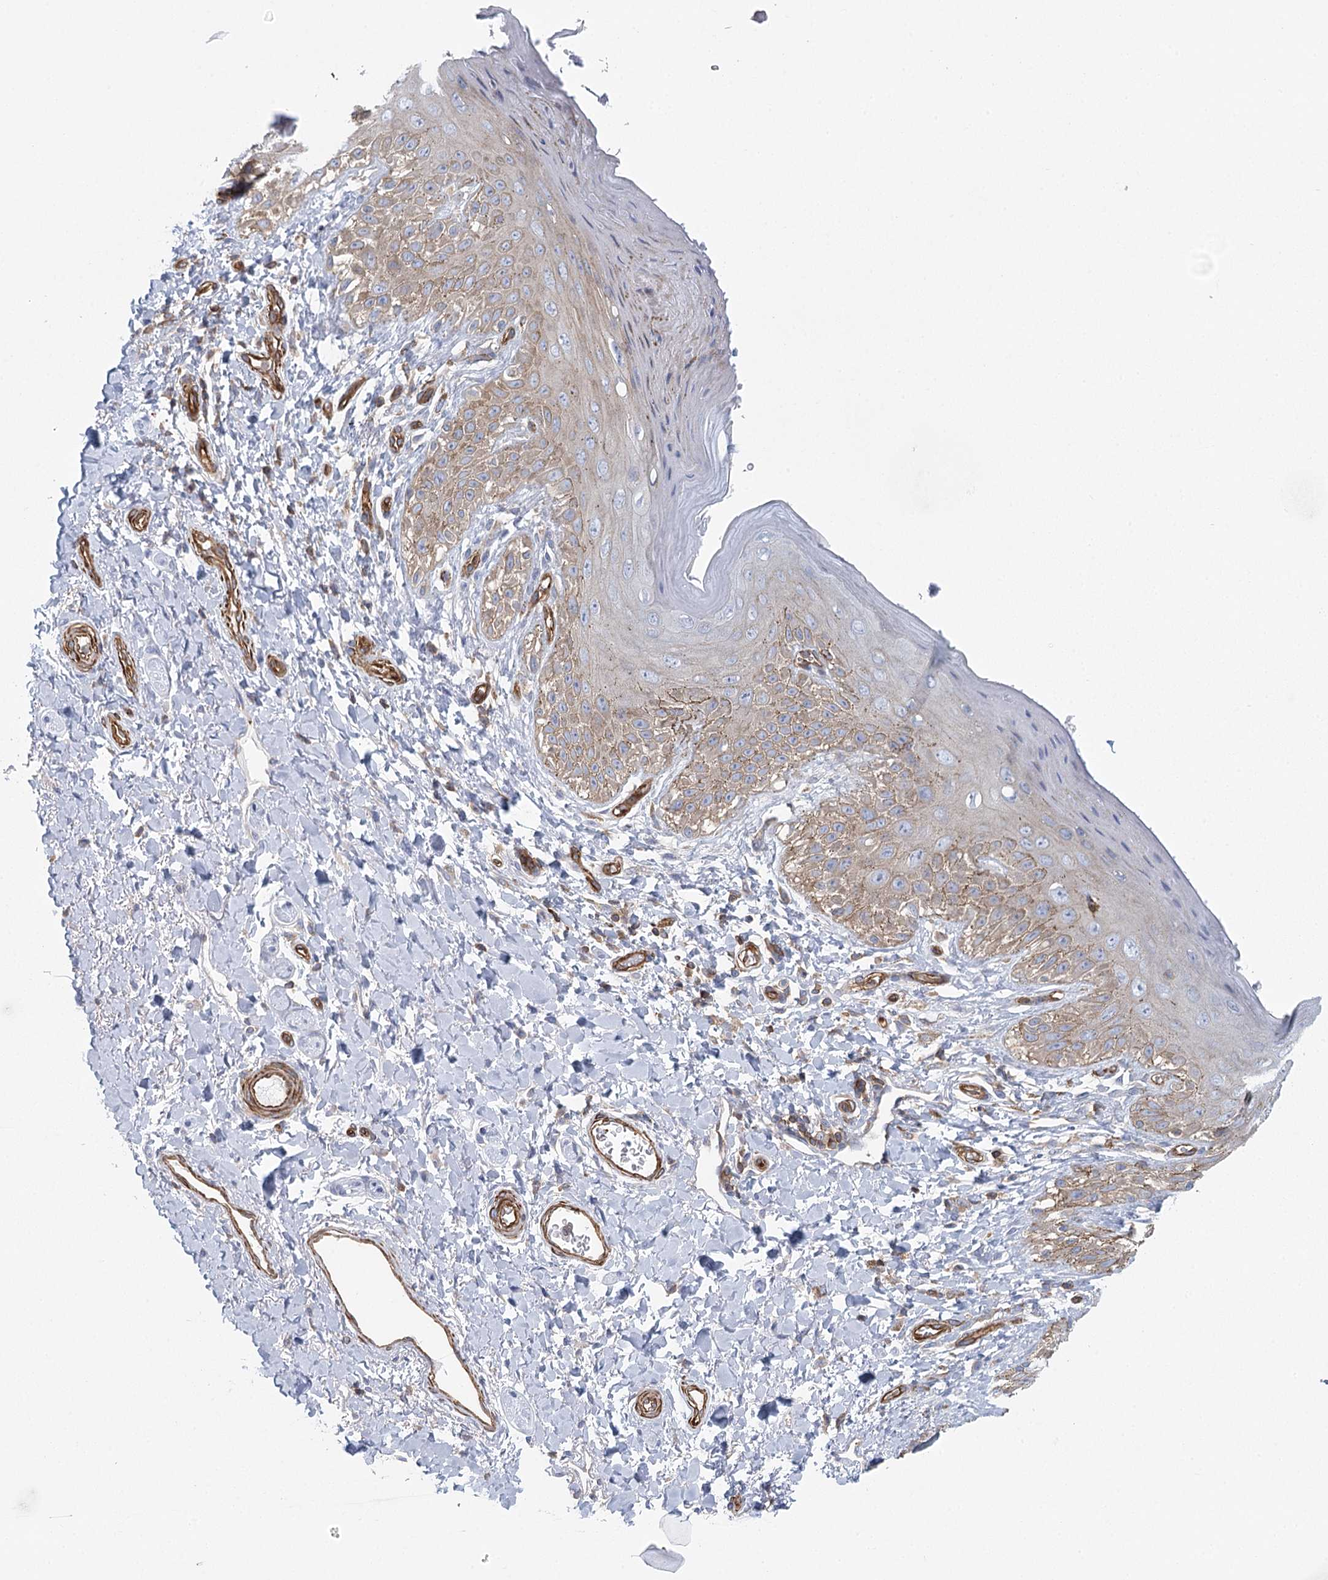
{"staining": {"intensity": "weak", "quantity": "25%-75%", "location": "cytoplasmic/membranous"}, "tissue": "skin", "cell_type": "Epidermal cells", "image_type": "normal", "snomed": [{"axis": "morphology", "description": "Normal tissue, NOS"}, {"axis": "topography", "description": "Anal"}], "caption": "High-power microscopy captured an immunohistochemistry (IHC) micrograph of benign skin, revealing weak cytoplasmic/membranous expression in about 25%-75% of epidermal cells.", "gene": "IFT46", "patient": {"sex": "male", "age": 44}}